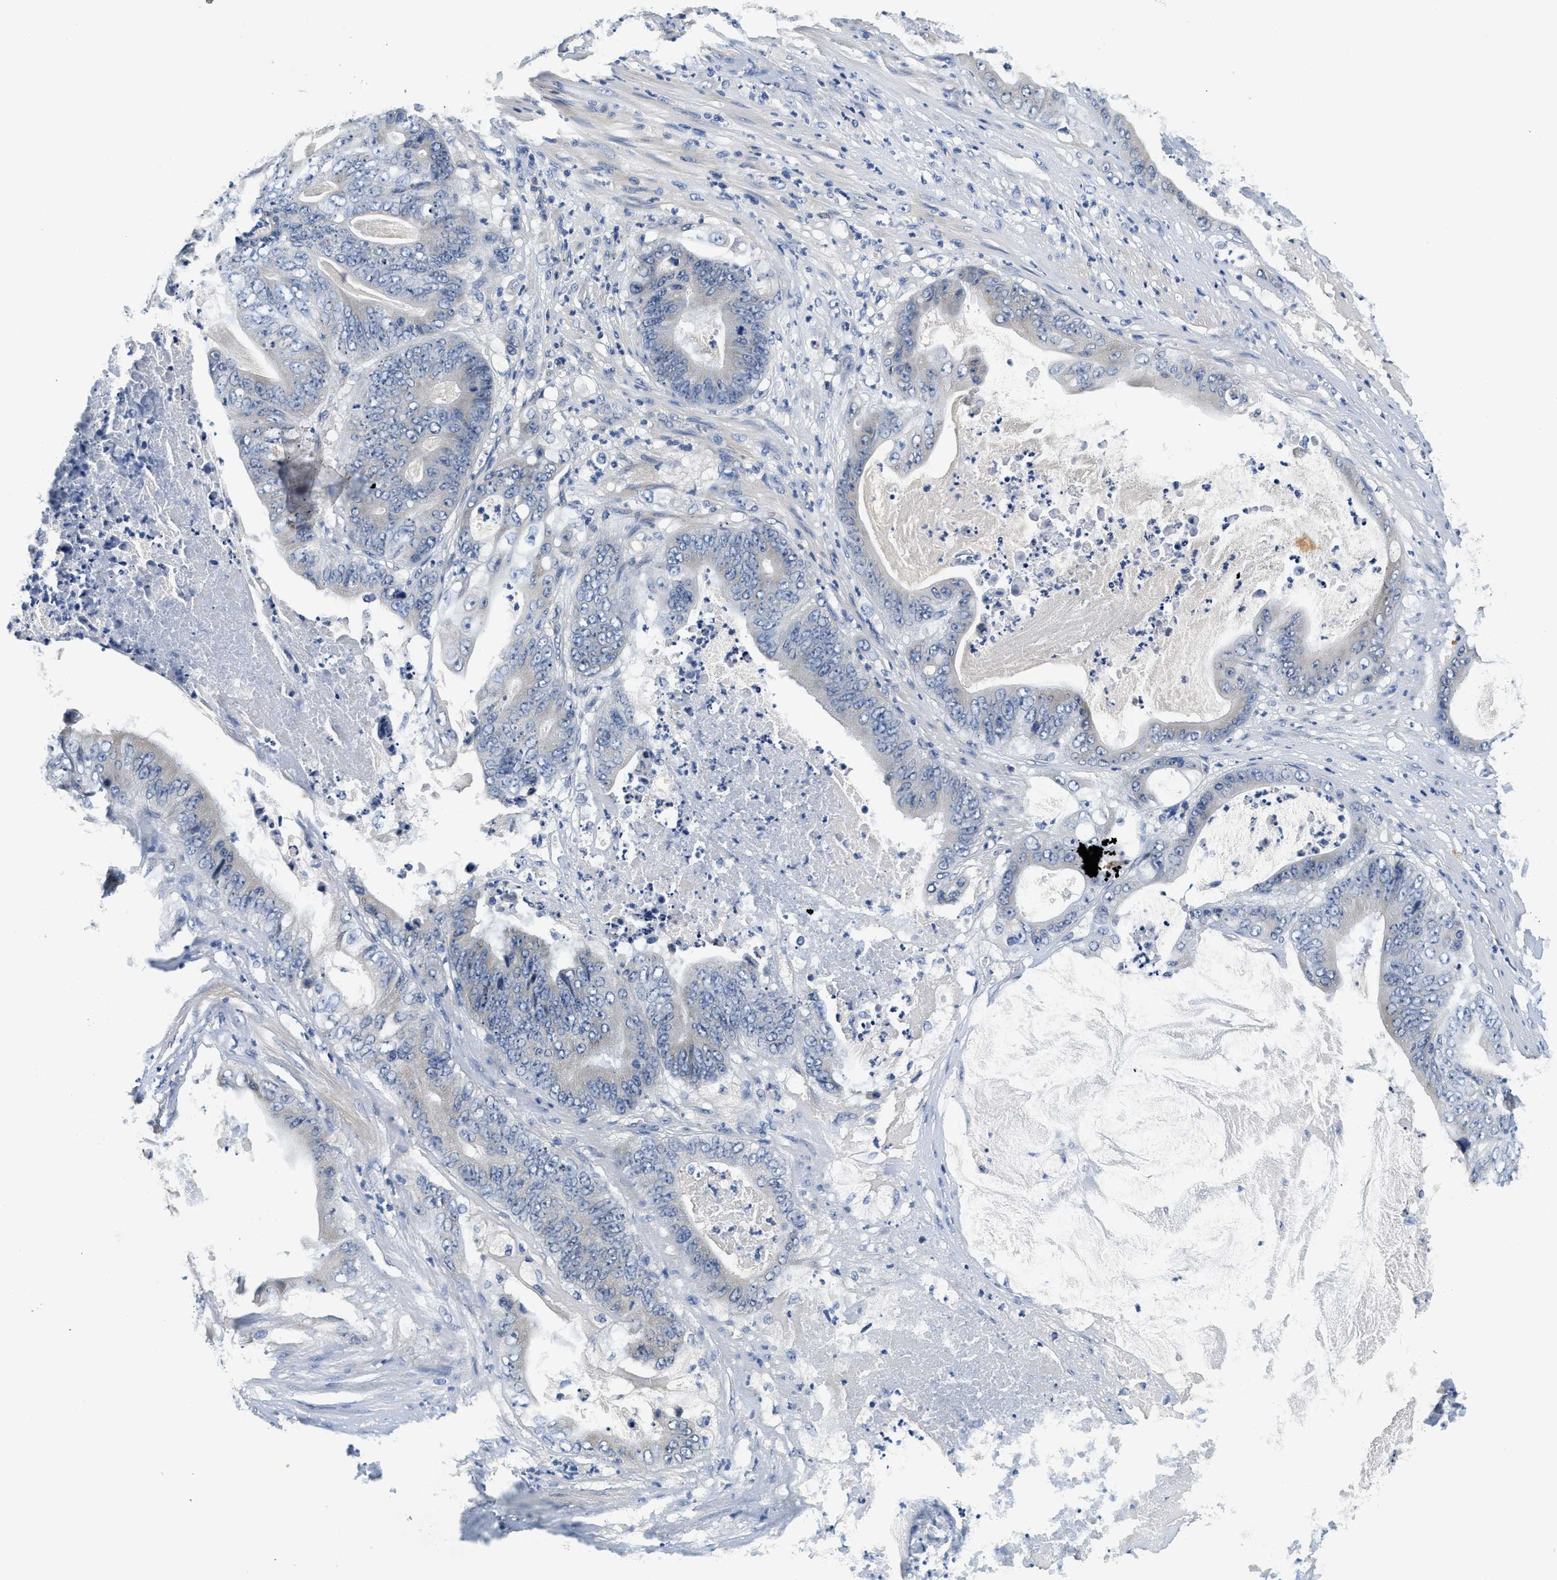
{"staining": {"intensity": "weak", "quantity": "<25%", "location": "cytoplasmic/membranous"}, "tissue": "stomach cancer", "cell_type": "Tumor cells", "image_type": "cancer", "snomed": [{"axis": "morphology", "description": "Adenocarcinoma, NOS"}, {"axis": "topography", "description": "Stomach"}], "caption": "A histopathology image of human stomach cancer is negative for staining in tumor cells.", "gene": "ALDH3A2", "patient": {"sex": "female", "age": 73}}